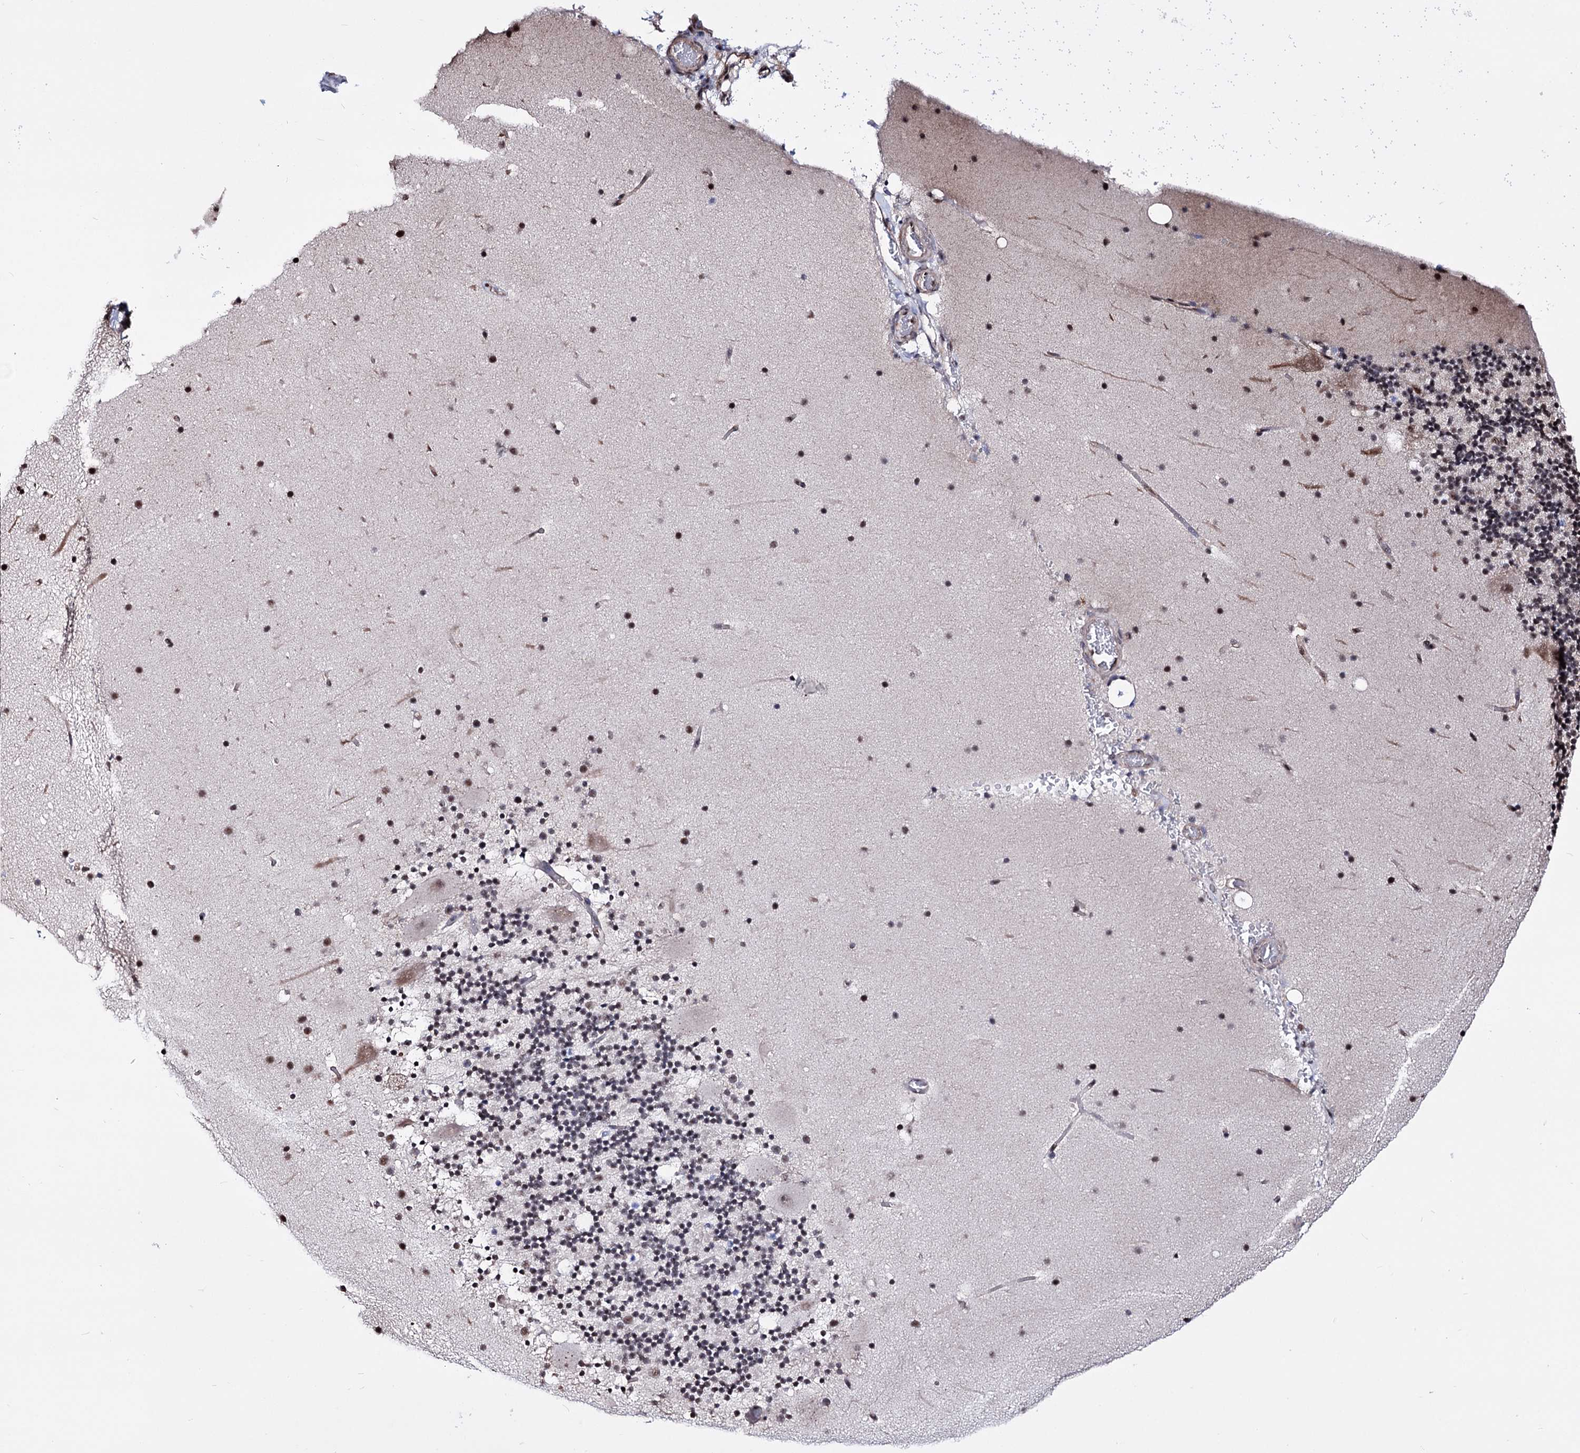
{"staining": {"intensity": "negative", "quantity": "none", "location": "none"}, "tissue": "cerebellum", "cell_type": "Cells in granular layer", "image_type": "normal", "snomed": [{"axis": "morphology", "description": "Normal tissue, NOS"}, {"axis": "topography", "description": "Cerebellum"}], "caption": "High magnification brightfield microscopy of normal cerebellum stained with DAB (3,3'-diaminobenzidine) (brown) and counterstained with hematoxylin (blue): cells in granular layer show no significant expression. The staining was performed using DAB (3,3'-diaminobenzidine) to visualize the protein expression in brown, while the nuclei were stained in blue with hematoxylin (Magnification: 20x).", "gene": "CHMP7", "patient": {"sex": "male", "age": 57}}